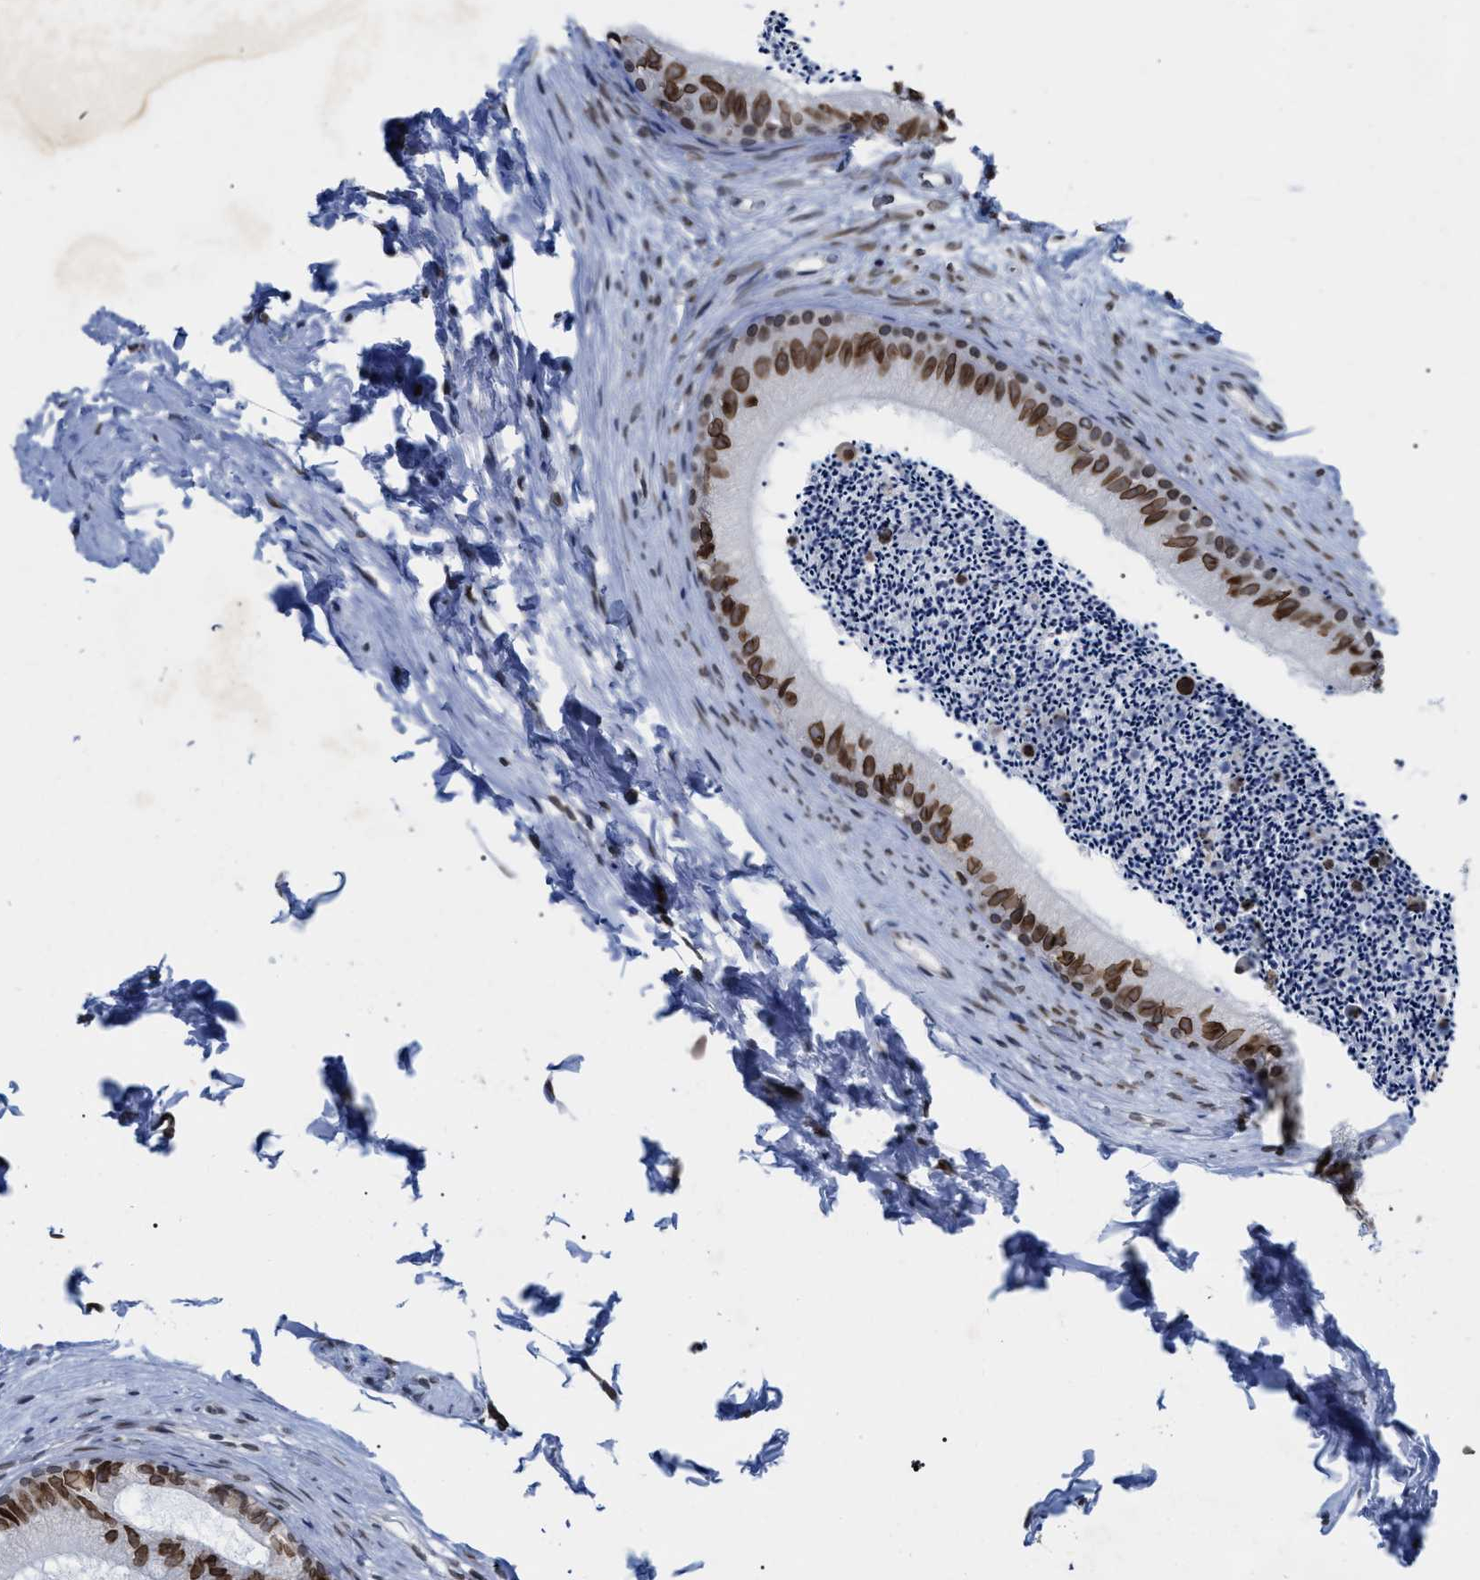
{"staining": {"intensity": "strong", "quantity": ">75%", "location": "cytoplasmic/membranous,nuclear"}, "tissue": "epididymis", "cell_type": "Glandular cells", "image_type": "normal", "snomed": [{"axis": "morphology", "description": "Normal tissue, NOS"}, {"axis": "topography", "description": "Epididymis"}], "caption": "Glandular cells reveal strong cytoplasmic/membranous,nuclear positivity in approximately >75% of cells in unremarkable epididymis. (DAB IHC with brightfield microscopy, high magnification).", "gene": "TPR", "patient": {"sex": "male", "age": 56}}